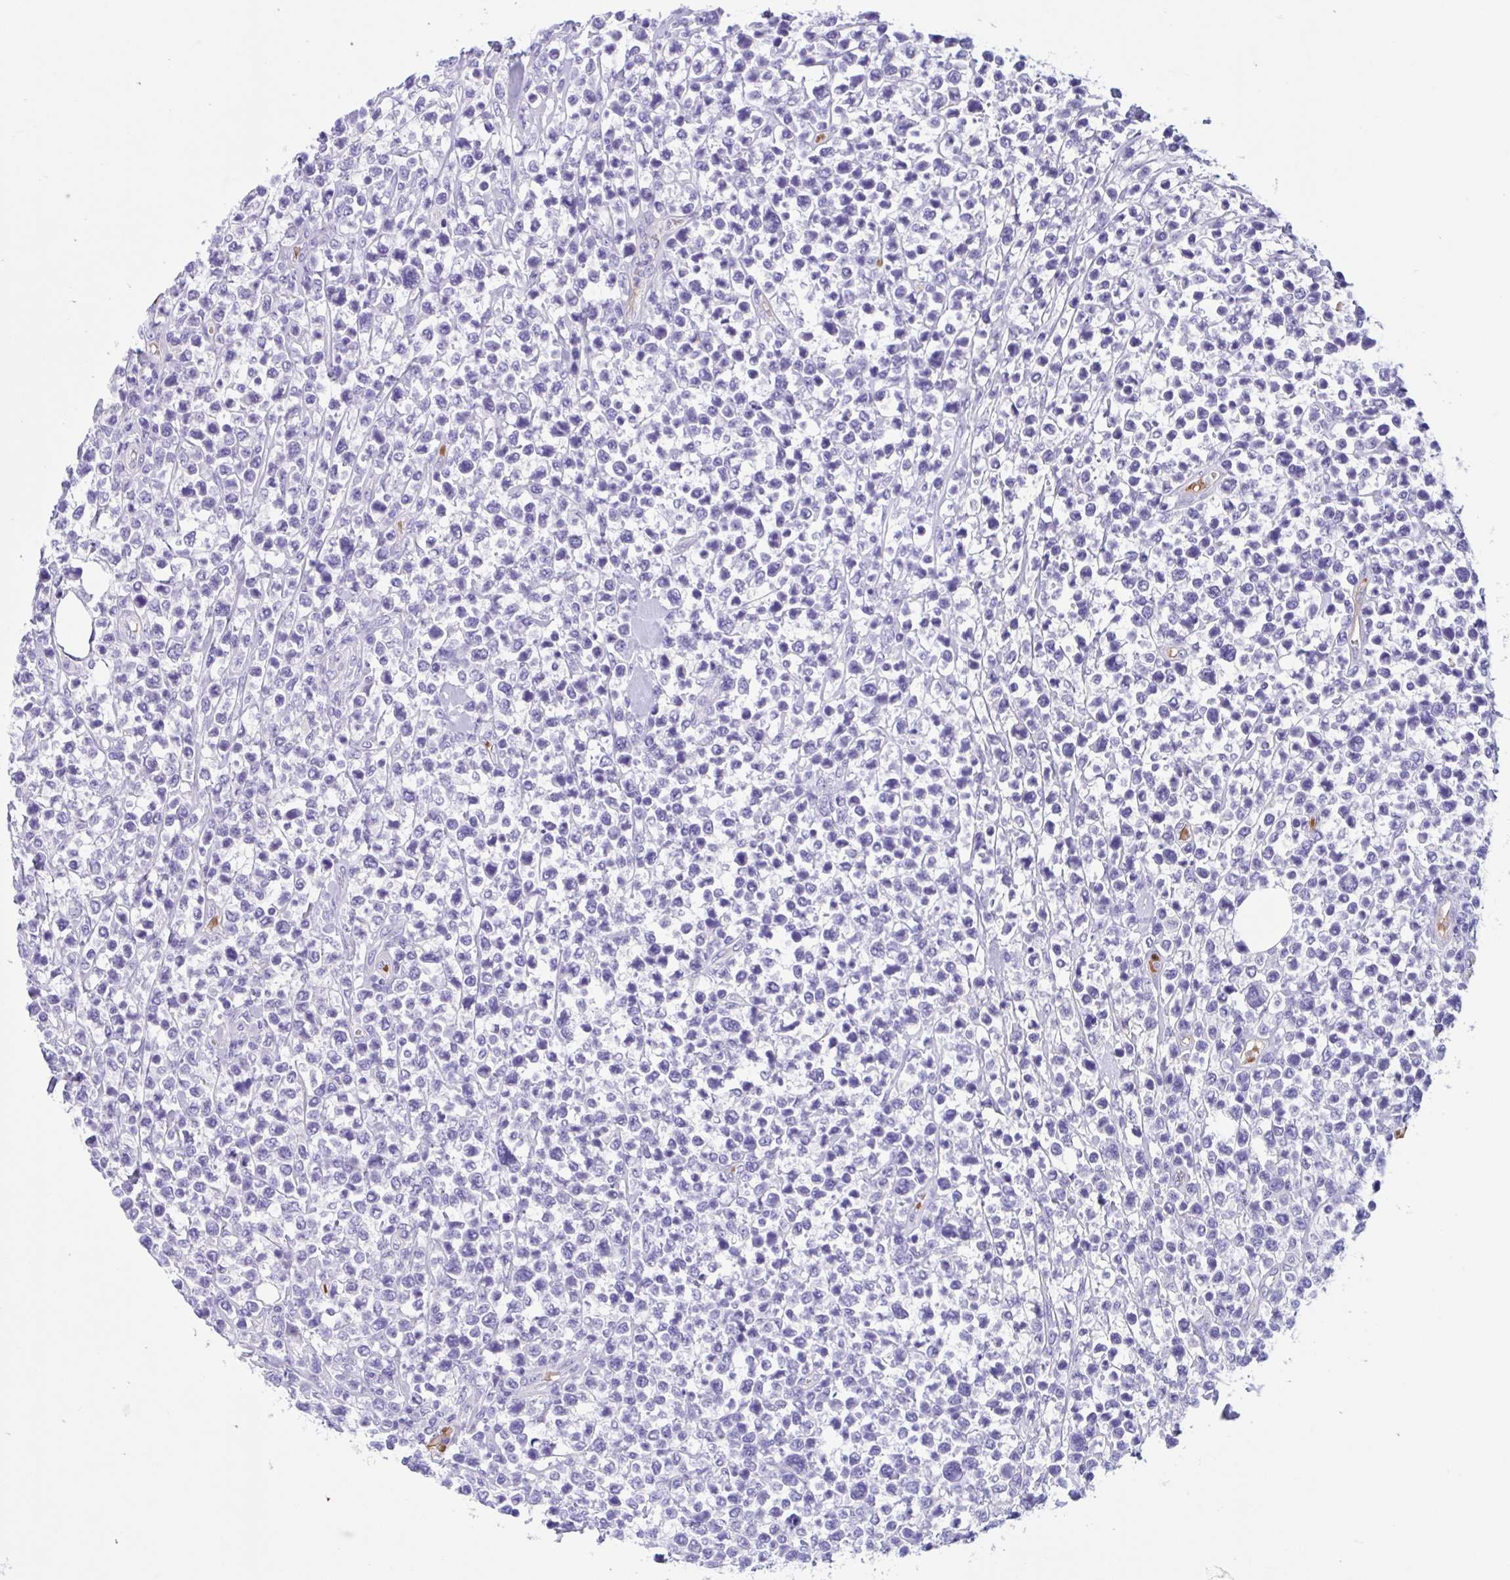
{"staining": {"intensity": "negative", "quantity": "none", "location": "none"}, "tissue": "lymphoma", "cell_type": "Tumor cells", "image_type": "cancer", "snomed": [{"axis": "morphology", "description": "Malignant lymphoma, non-Hodgkin's type, Low grade"}, {"axis": "topography", "description": "Lymph node"}], "caption": "Protein analysis of lymphoma exhibits no significant expression in tumor cells.", "gene": "TMEM79", "patient": {"sex": "male", "age": 60}}